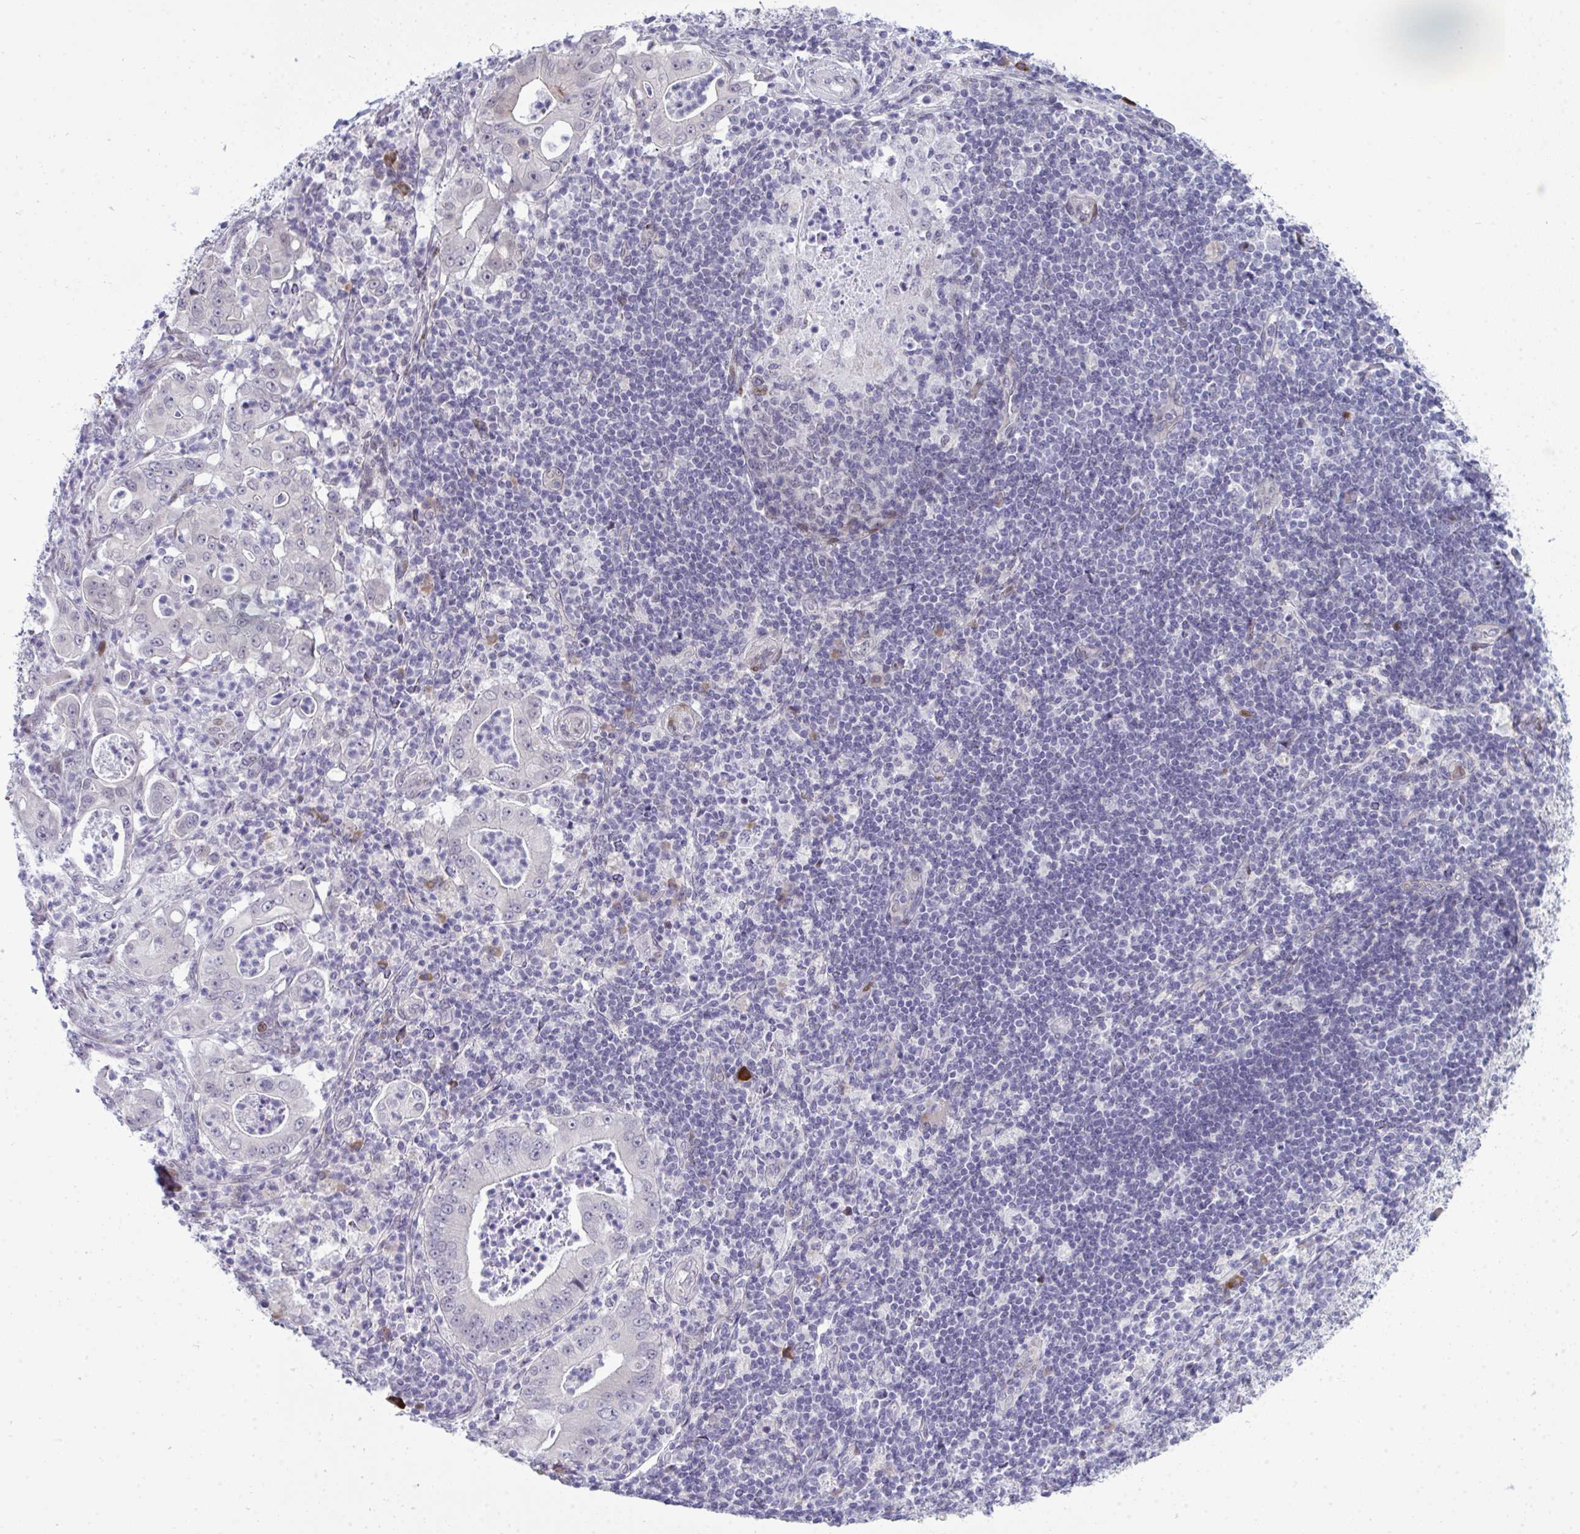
{"staining": {"intensity": "negative", "quantity": "none", "location": "none"}, "tissue": "pancreatic cancer", "cell_type": "Tumor cells", "image_type": "cancer", "snomed": [{"axis": "morphology", "description": "Adenocarcinoma, NOS"}, {"axis": "topography", "description": "Pancreas"}], "caption": "Immunohistochemistry of pancreatic adenocarcinoma reveals no staining in tumor cells.", "gene": "TAB1", "patient": {"sex": "male", "age": 71}}